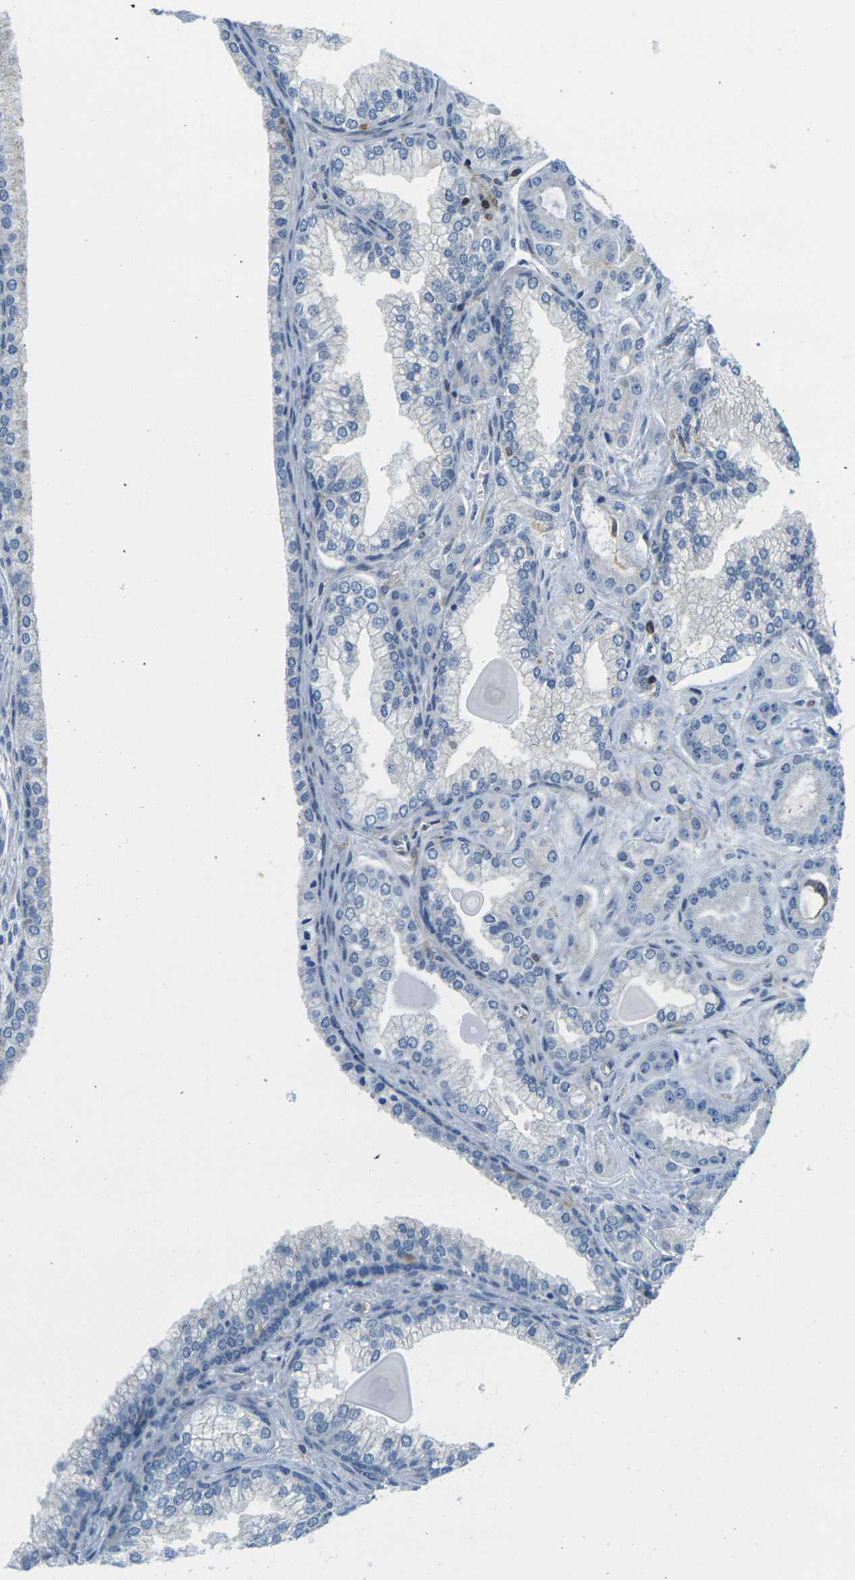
{"staining": {"intensity": "moderate", "quantity": "<25%", "location": "cytoplasmic/membranous"}, "tissue": "prostate cancer", "cell_type": "Tumor cells", "image_type": "cancer", "snomed": [{"axis": "morphology", "description": "Adenocarcinoma, Low grade"}, {"axis": "topography", "description": "Prostate"}], "caption": "Low-grade adenocarcinoma (prostate) stained for a protein (brown) exhibits moderate cytoplasmic/membranous positive staining in about <25% of tumor cells.", "gene": "LASP1", "patient": {"sex": "male", "age": 59}}